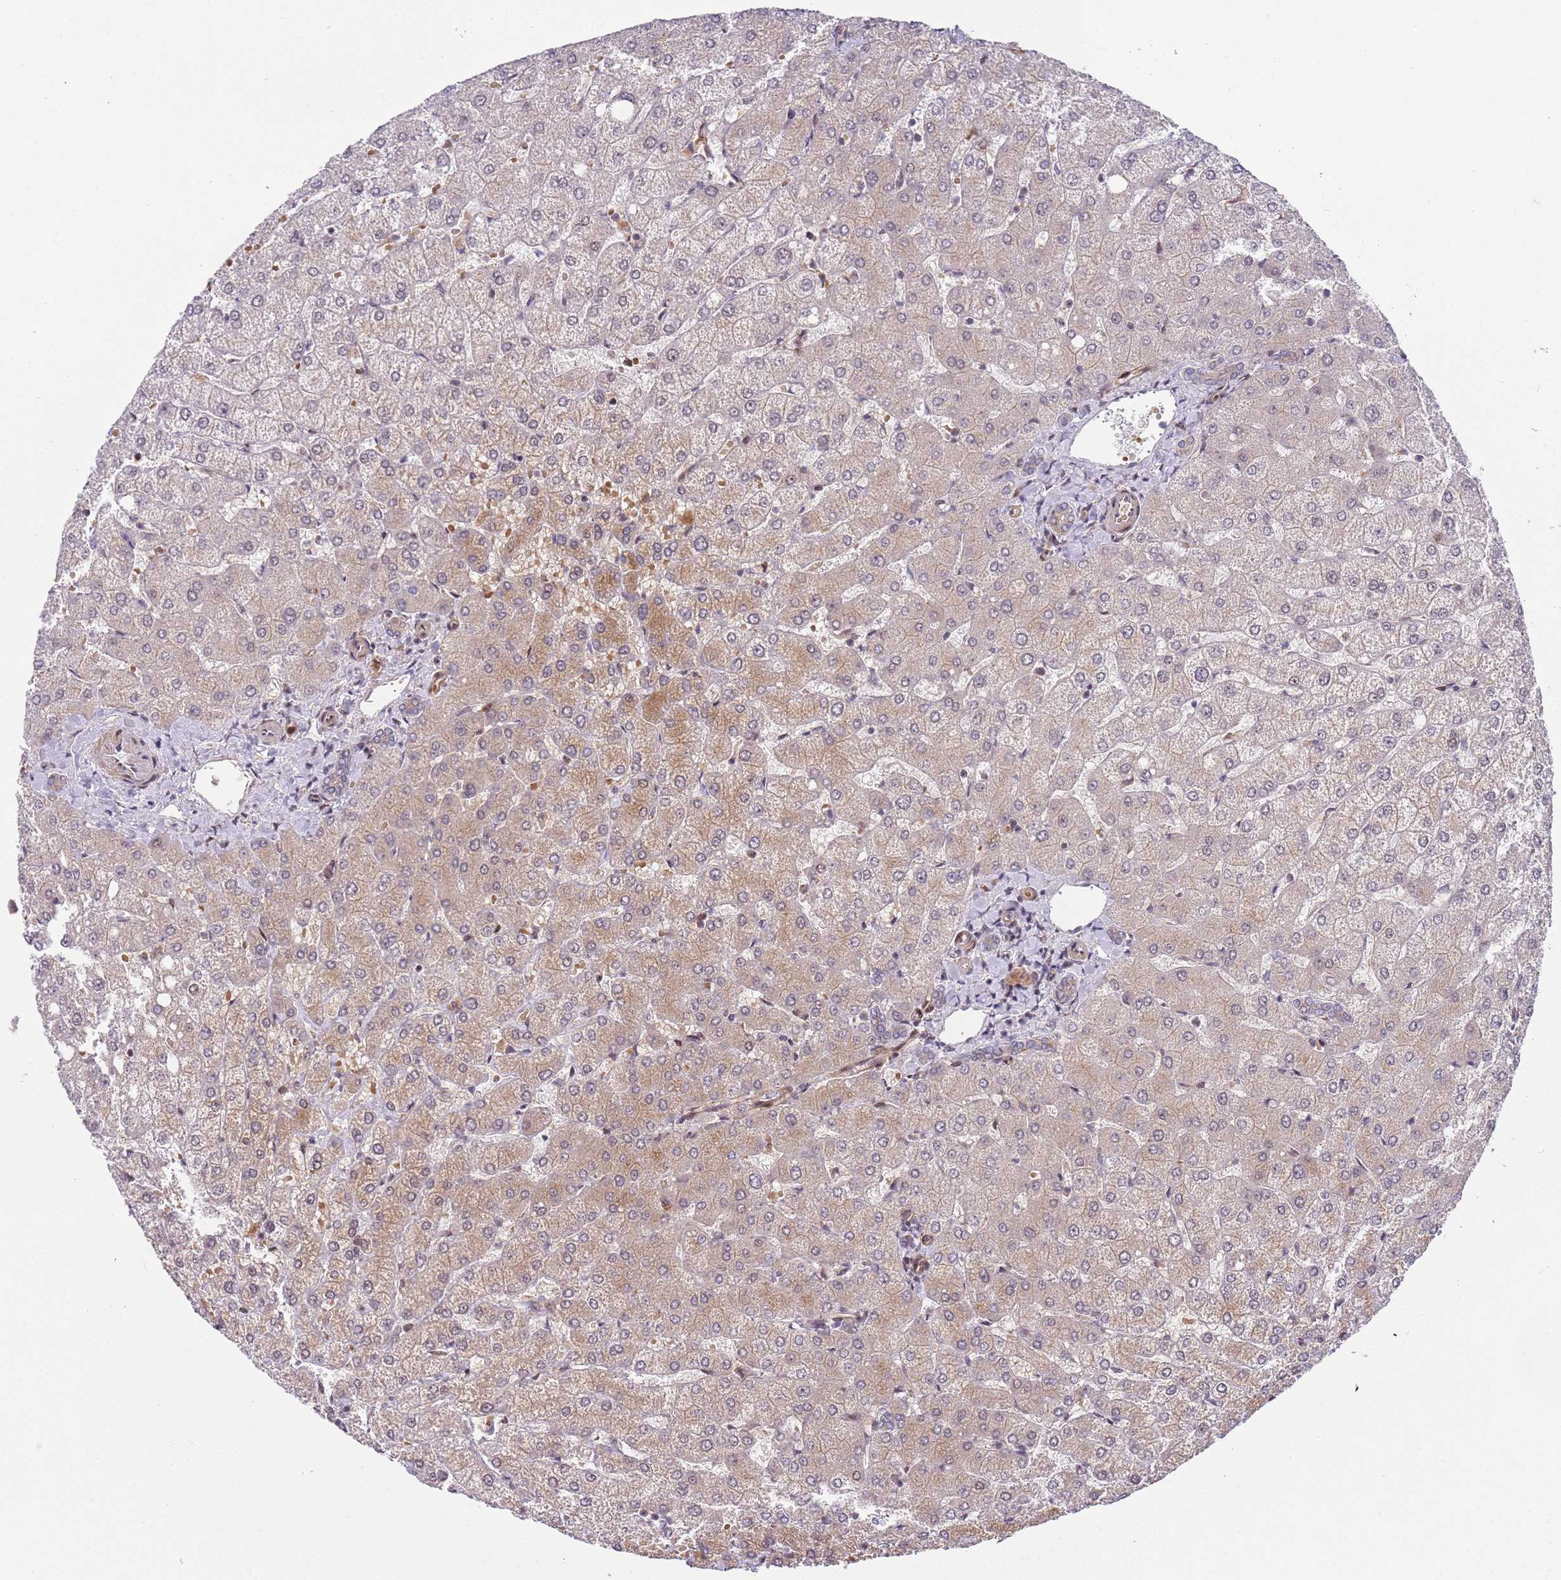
{"staining": {"intensity": "weak", "quantity": "<25%", "location": "cytoplasmic/membranous"}, "tissue": "liver", "cell_type": "Cholangiocytes", "image_type": "normal", "snomed": [{"axis": "morphology", "description": "Normal tissue, NOS"}, {"axis": "topography", "description": "Liver"}], "caption": "Immunohistochemistry (IHC) of unremarkable human liver shows no positivity in cholangiocytes. (Brightfield microscopy of DAB IHC at high magnification).", "gene": "GGA1", "patient": {"sex": "female", "age": 54}}